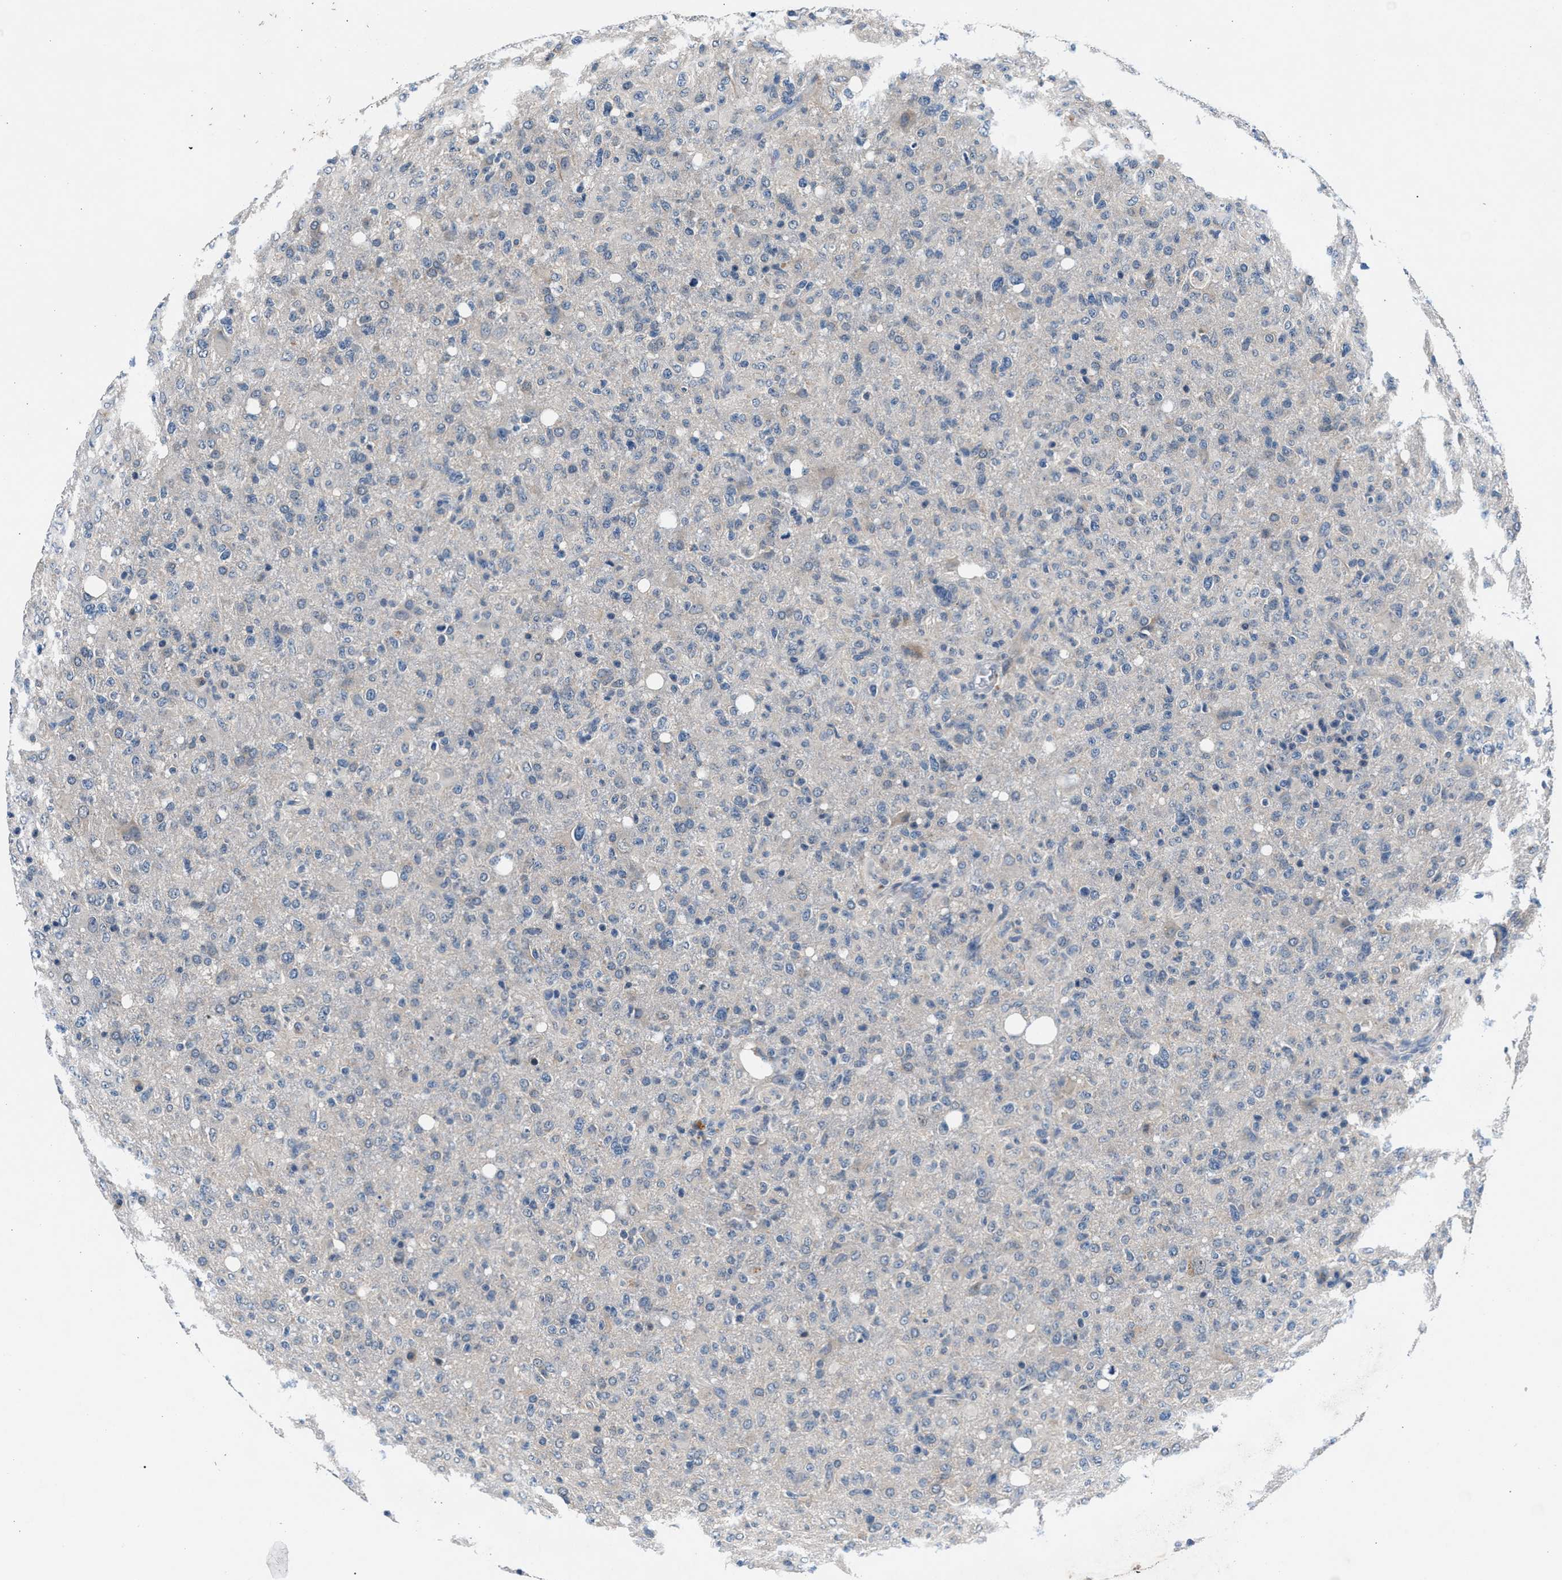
{"staining": {"intensity": "negative", "quantity": "none", "location": "none"}, "tissue": "glioma", "cell_type": "Tumor cells", "image_type": "cancer", "snomed": [{"axis": "morphology", "description": "Glioma, malignant, High grade"}, {"axis": "topography", "description": "Brain"}], "caption": "DAB immunohistochemical staining of human malignant high-grade glioma displays no significant staining in tumor cells.", "gene": "DENND6B", "patient": {"sex": "female", "age": 57}}